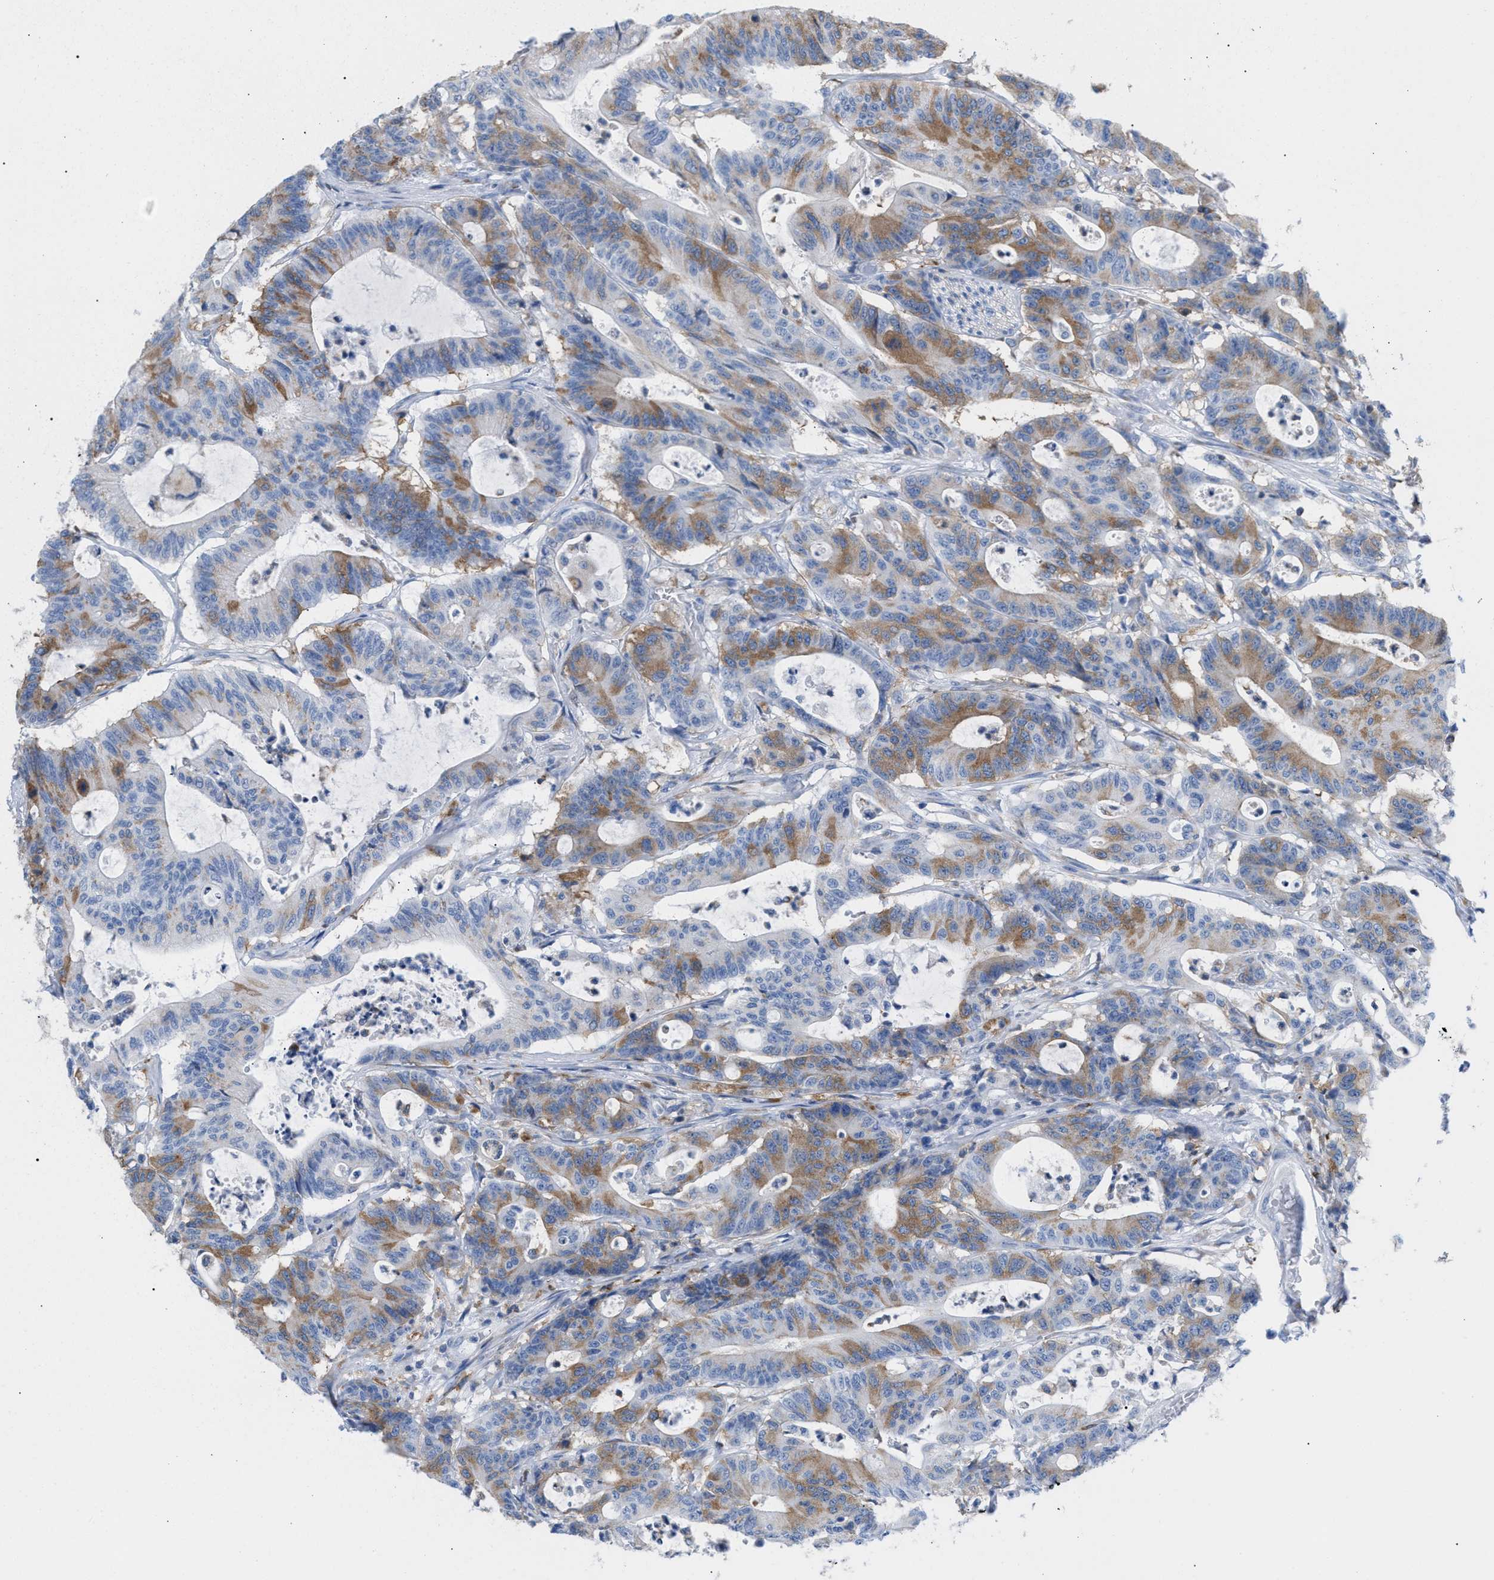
{"staining": {"intensity": "moderate", "quantity": "25%-75%", "location": "cytoplasmic/membranous"}, "tissue": "colorectal cancer", "cell_type": "Tumor cells", "image_type": "cancer", "snomed": [{"axis": "morphology", "description": "Adenocarcinoma, NOS"}, {"axis": "topography", "description": "Colon"}], "caption": "Colorectal cancer (adenocarcinoma) stained with a brown dye reveals moderate cytoplasmic/membranous positive positivity in about 25%-75% of tumor cells.", "gene": "TACC3", "patient": {"sex": "female", "age": 84}}